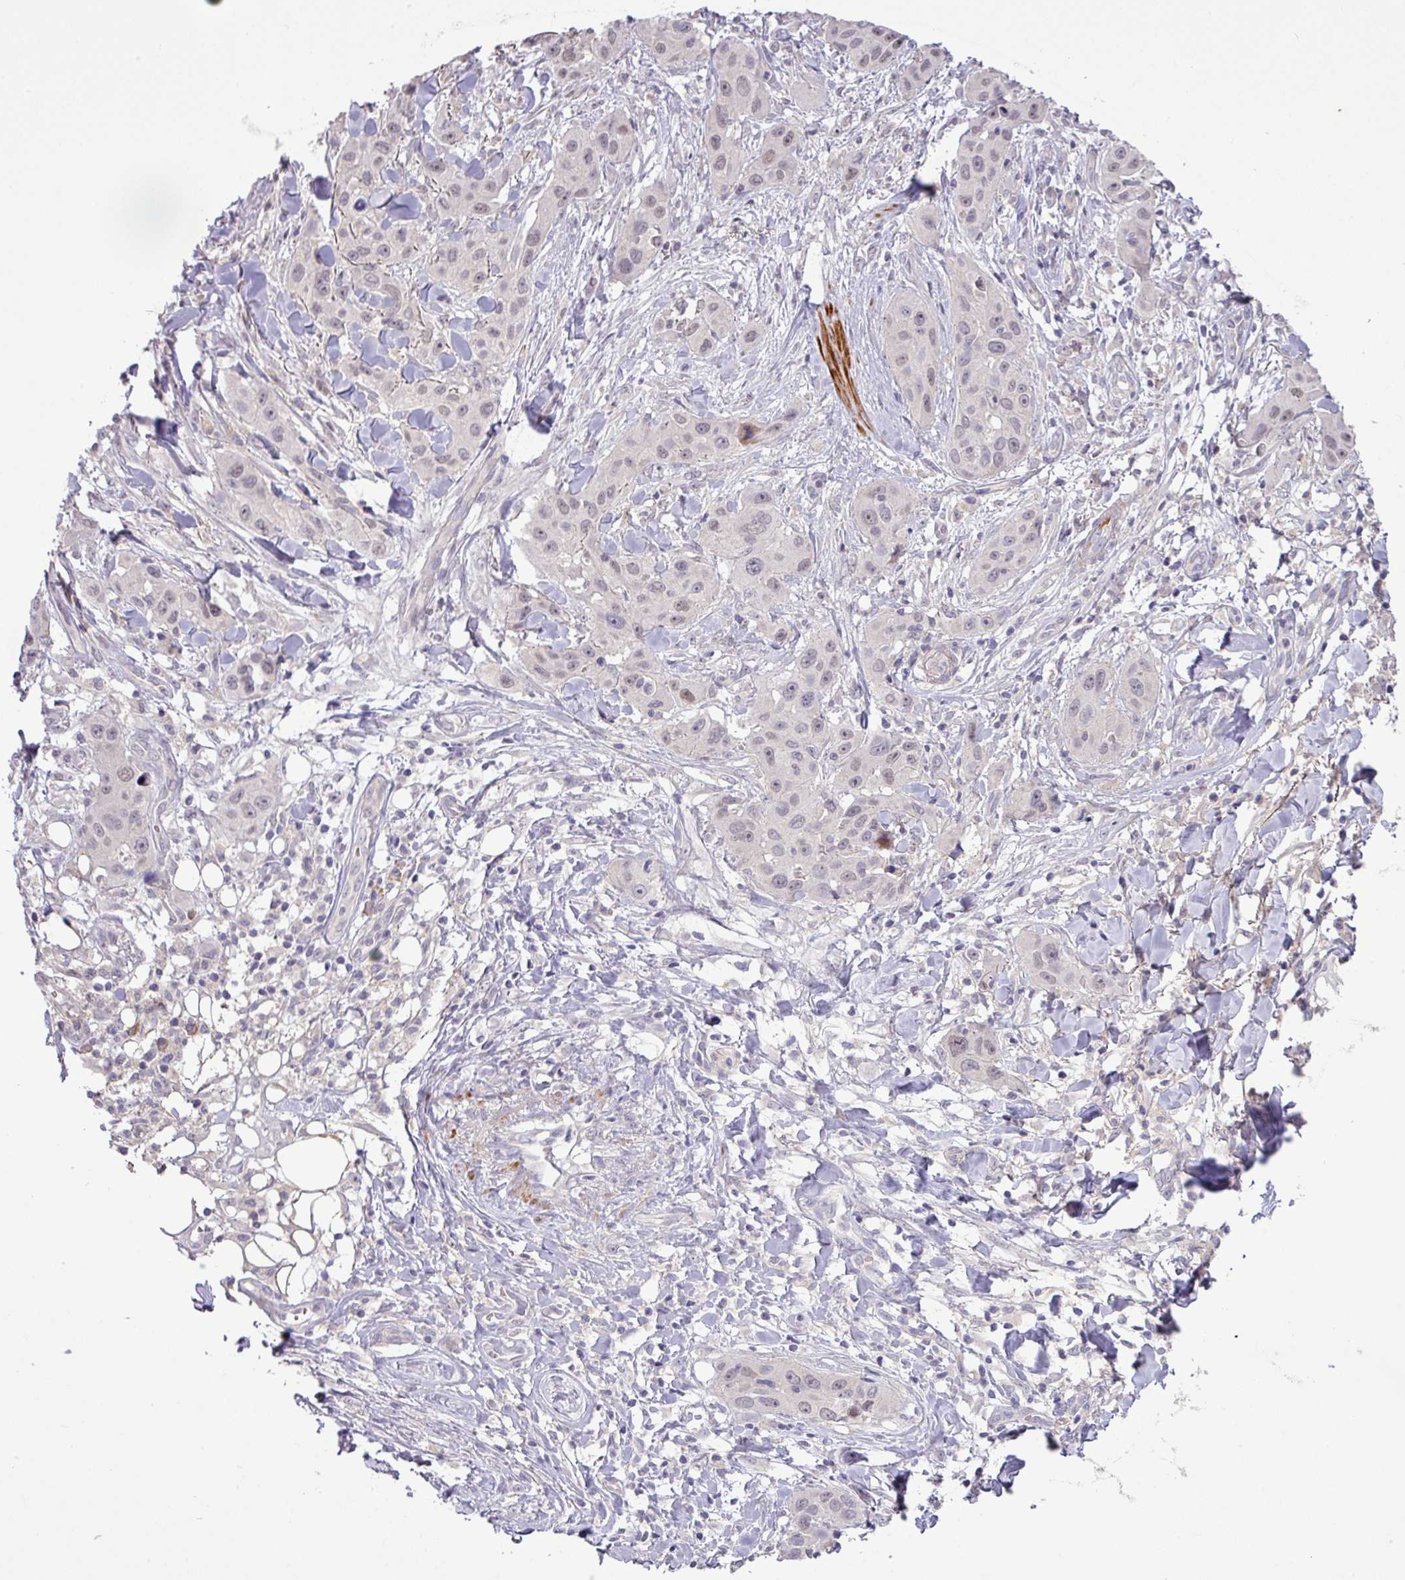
{"staining": {"intensity": "weak", "quantity": "<25%", "location": "nuclear"}, "tissue": "skin cancer", "cell_type": "Tumor cells", "image_type": "cancer", "snomed": [{"axis": "morphology", "description": "Squamous cell carcinoma, NOS"}, {"axis": "topography", "description": "Skin"}], "caption": "High power microscopy photomicrograph of an immunohistochemistry micrograph of skin cancer (squamous cell carcinoma), revealing no significant staining in tumor cells.", "gene": "TPRA1", "patient": {"sex": "male", "age": 63}}